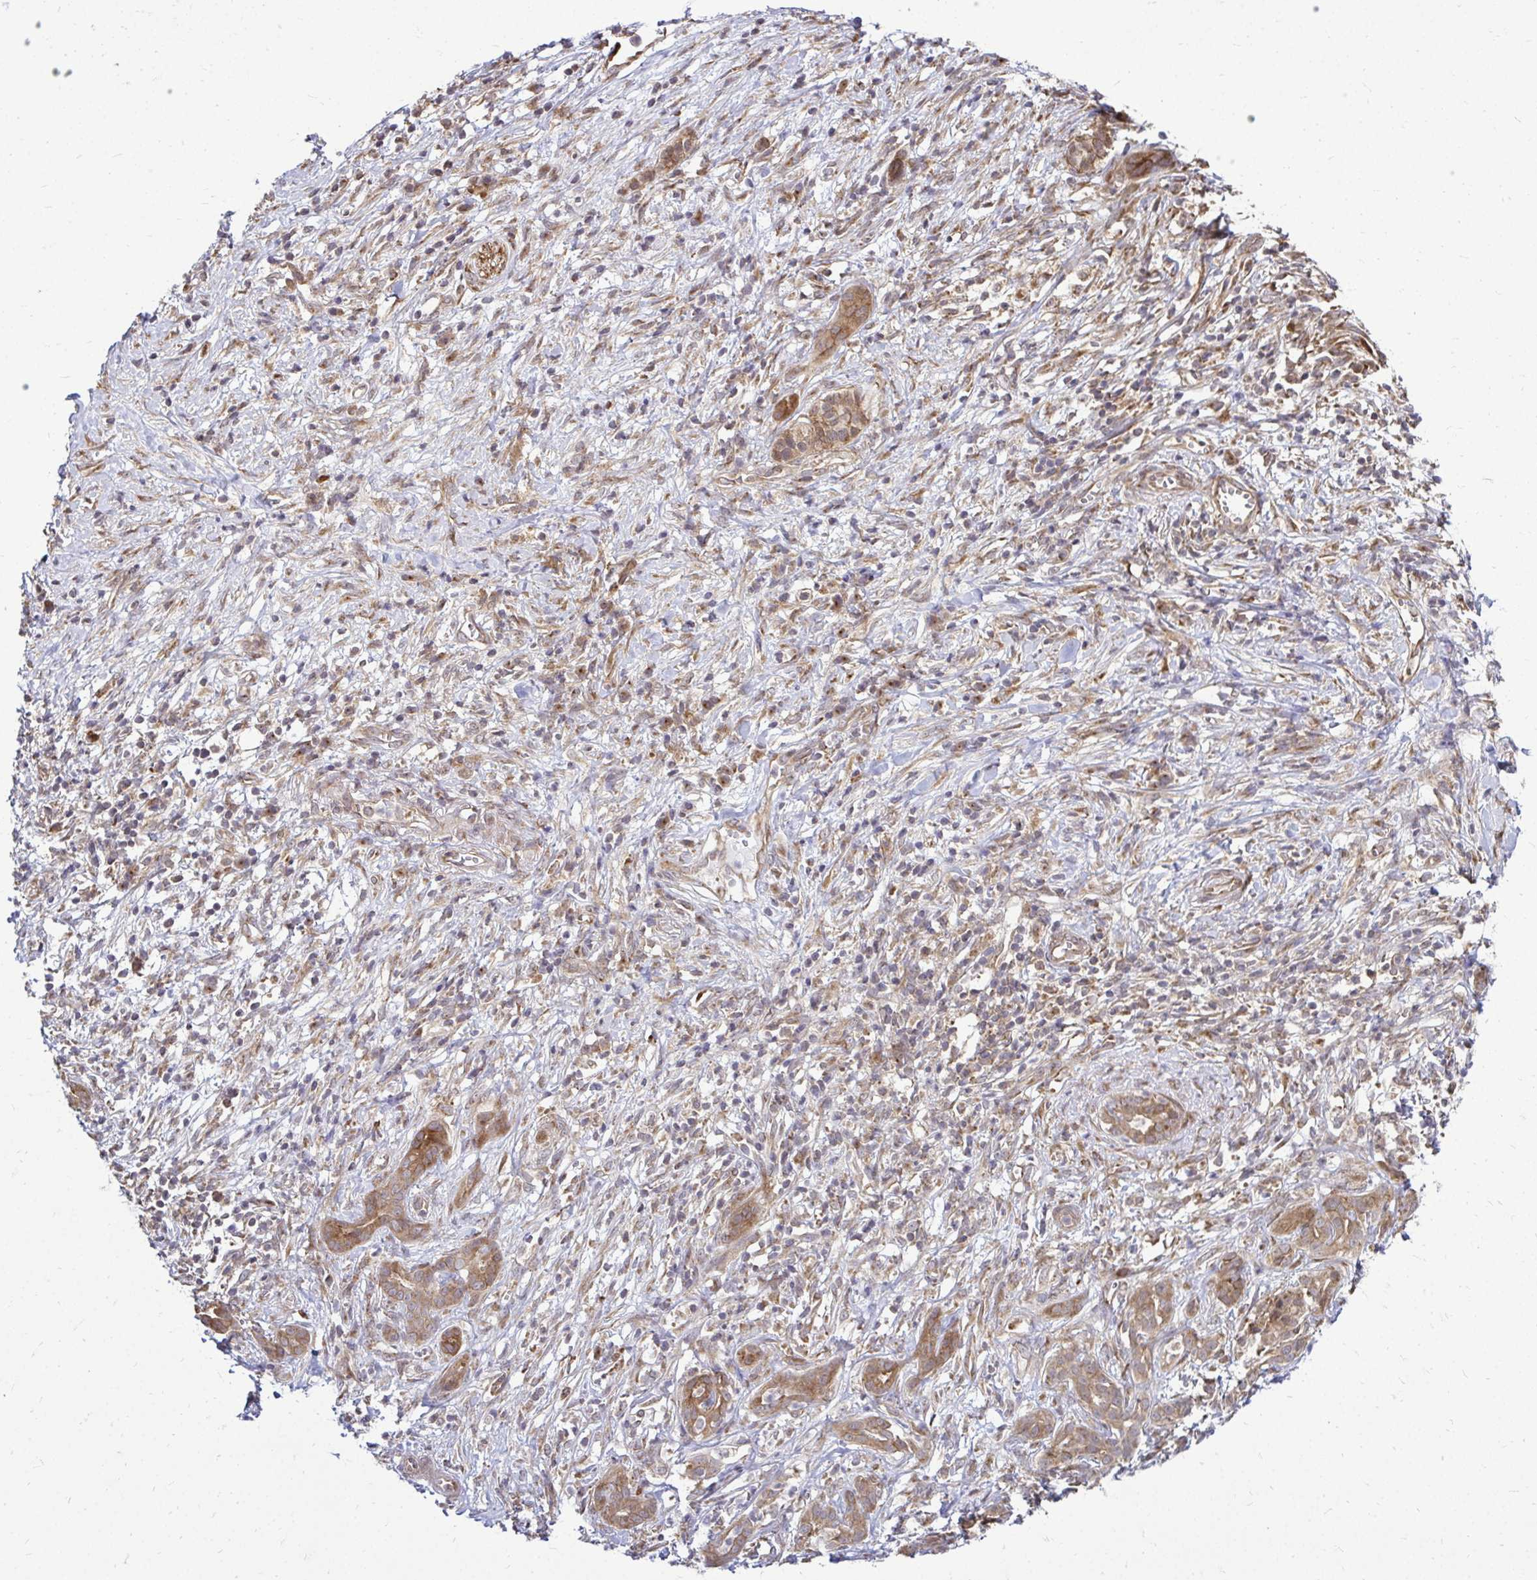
{"staining": {"intensity": "weak", "quantity": ">75%", "location": "cytoplasmic/membranous"}, "tissue": "pancreatic cancer", "cell_type": "Tumor cells", "image_type": "cancer", "snomed": [{"axis": "morphology", "description": "Adenocarcinoma, NOS"}, {"axis": "topography", "description": "Pancreas"}], "caption": "A photomicrograph showing weak cytoplasmic/membranous positivity in approximately >75% of tumor cells in pancreatic adenocarcinoma, as visualized by brown immunohistochemical staining.", "gene": "FMR1", "patient": {"sex": "male", "age": 61}}